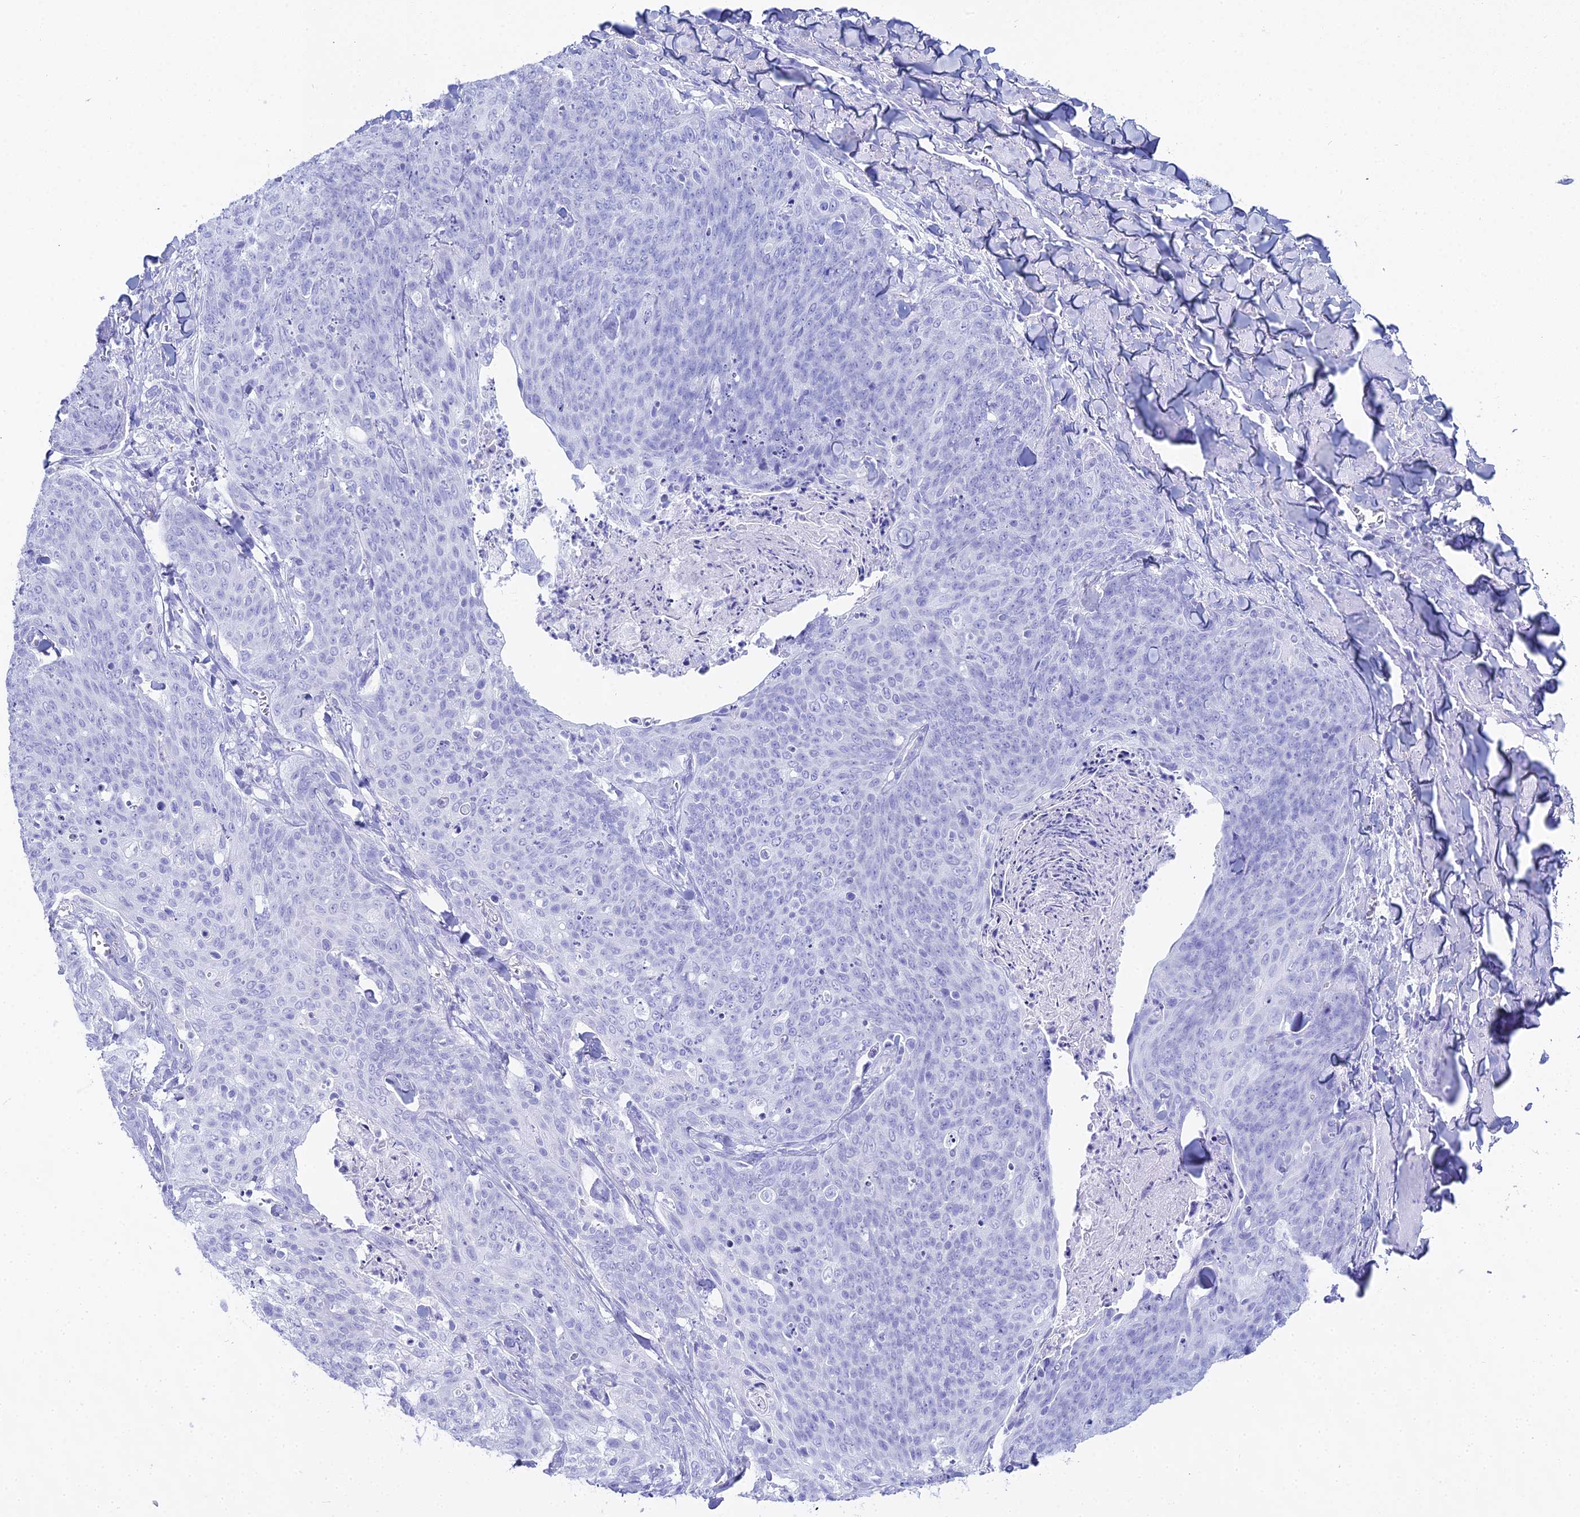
{"staining": {"intensity": "negative", "quantity": "none", "location": "none"}, "tissue": "skin cancer", "cell_type": "Tumor cells", "image_type": "cancer", "snomed": [{"axis": "morphology", "description": "Squamous cell carcinoma, NOS"}, {"axis": "topography", "description": "Skin"}, {"axis": "topography", "description": "Vulva"}], "caption": "Tumor cells show no significant protein staining in skin cancer (squamous cell carcinoma).", "gene": "CGB2", "patient": {"sex": "female", "age": 85}}